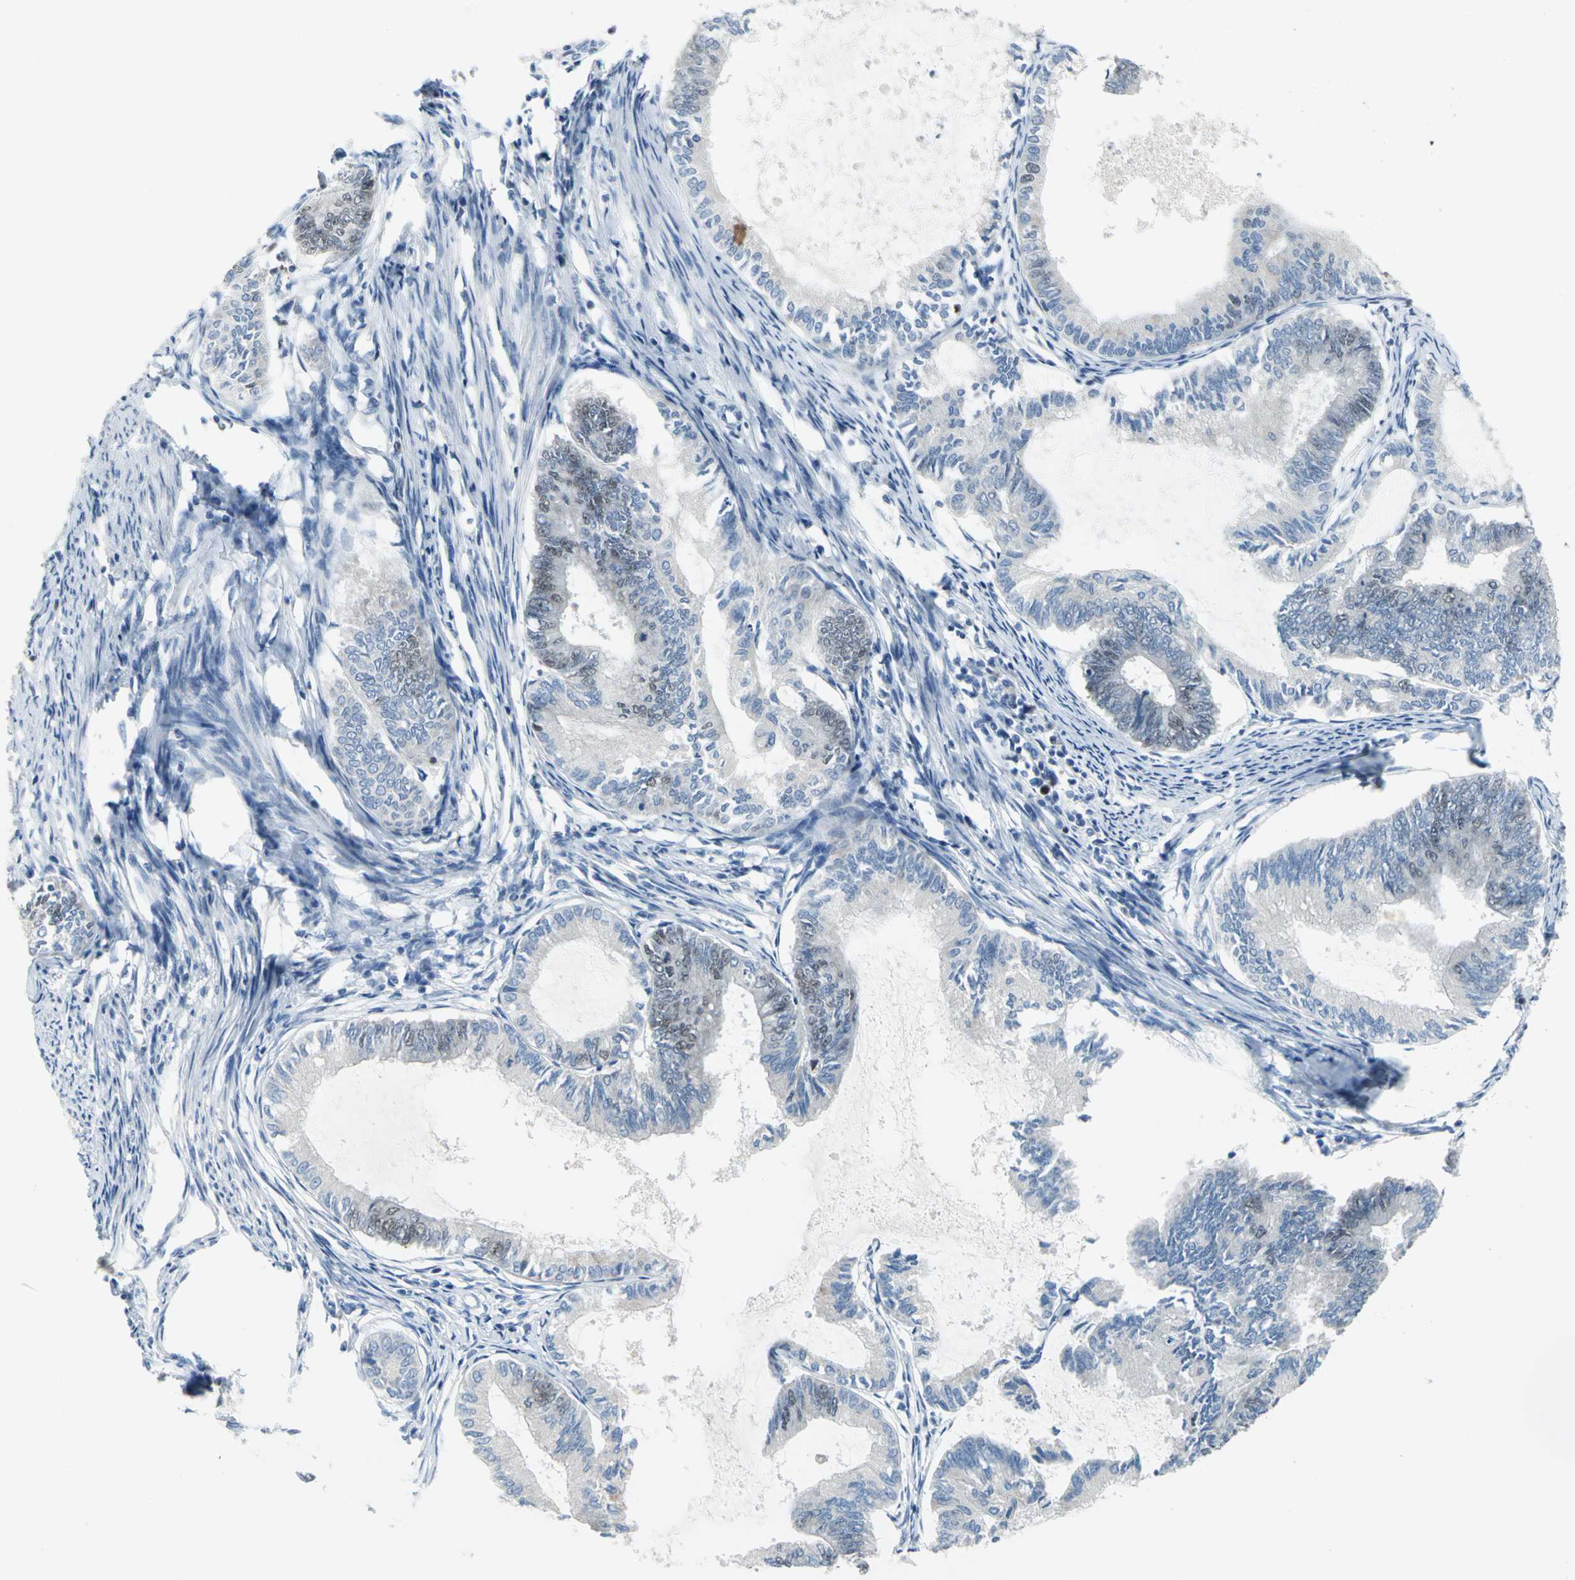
{"staining": {"intensity": "moderate", "quantity": "<25%", "location": "nuclear"}, "tissue": "endometrial cancer", "cell_type": "Tumor cells", "image_type": "cancer", "snomed": [{"axis": "morphology", "description": "Adenocarcinoma, NOS"}, {"axis": "topography", "description": "Endometrium"}], "caption": "Moderate nuclear expression is identified in about <25% of tumor cells in endometrial cancer (adenocarcinoma).", "gene": "MCM4", "patient": {"sex": "female", "age": 86}}